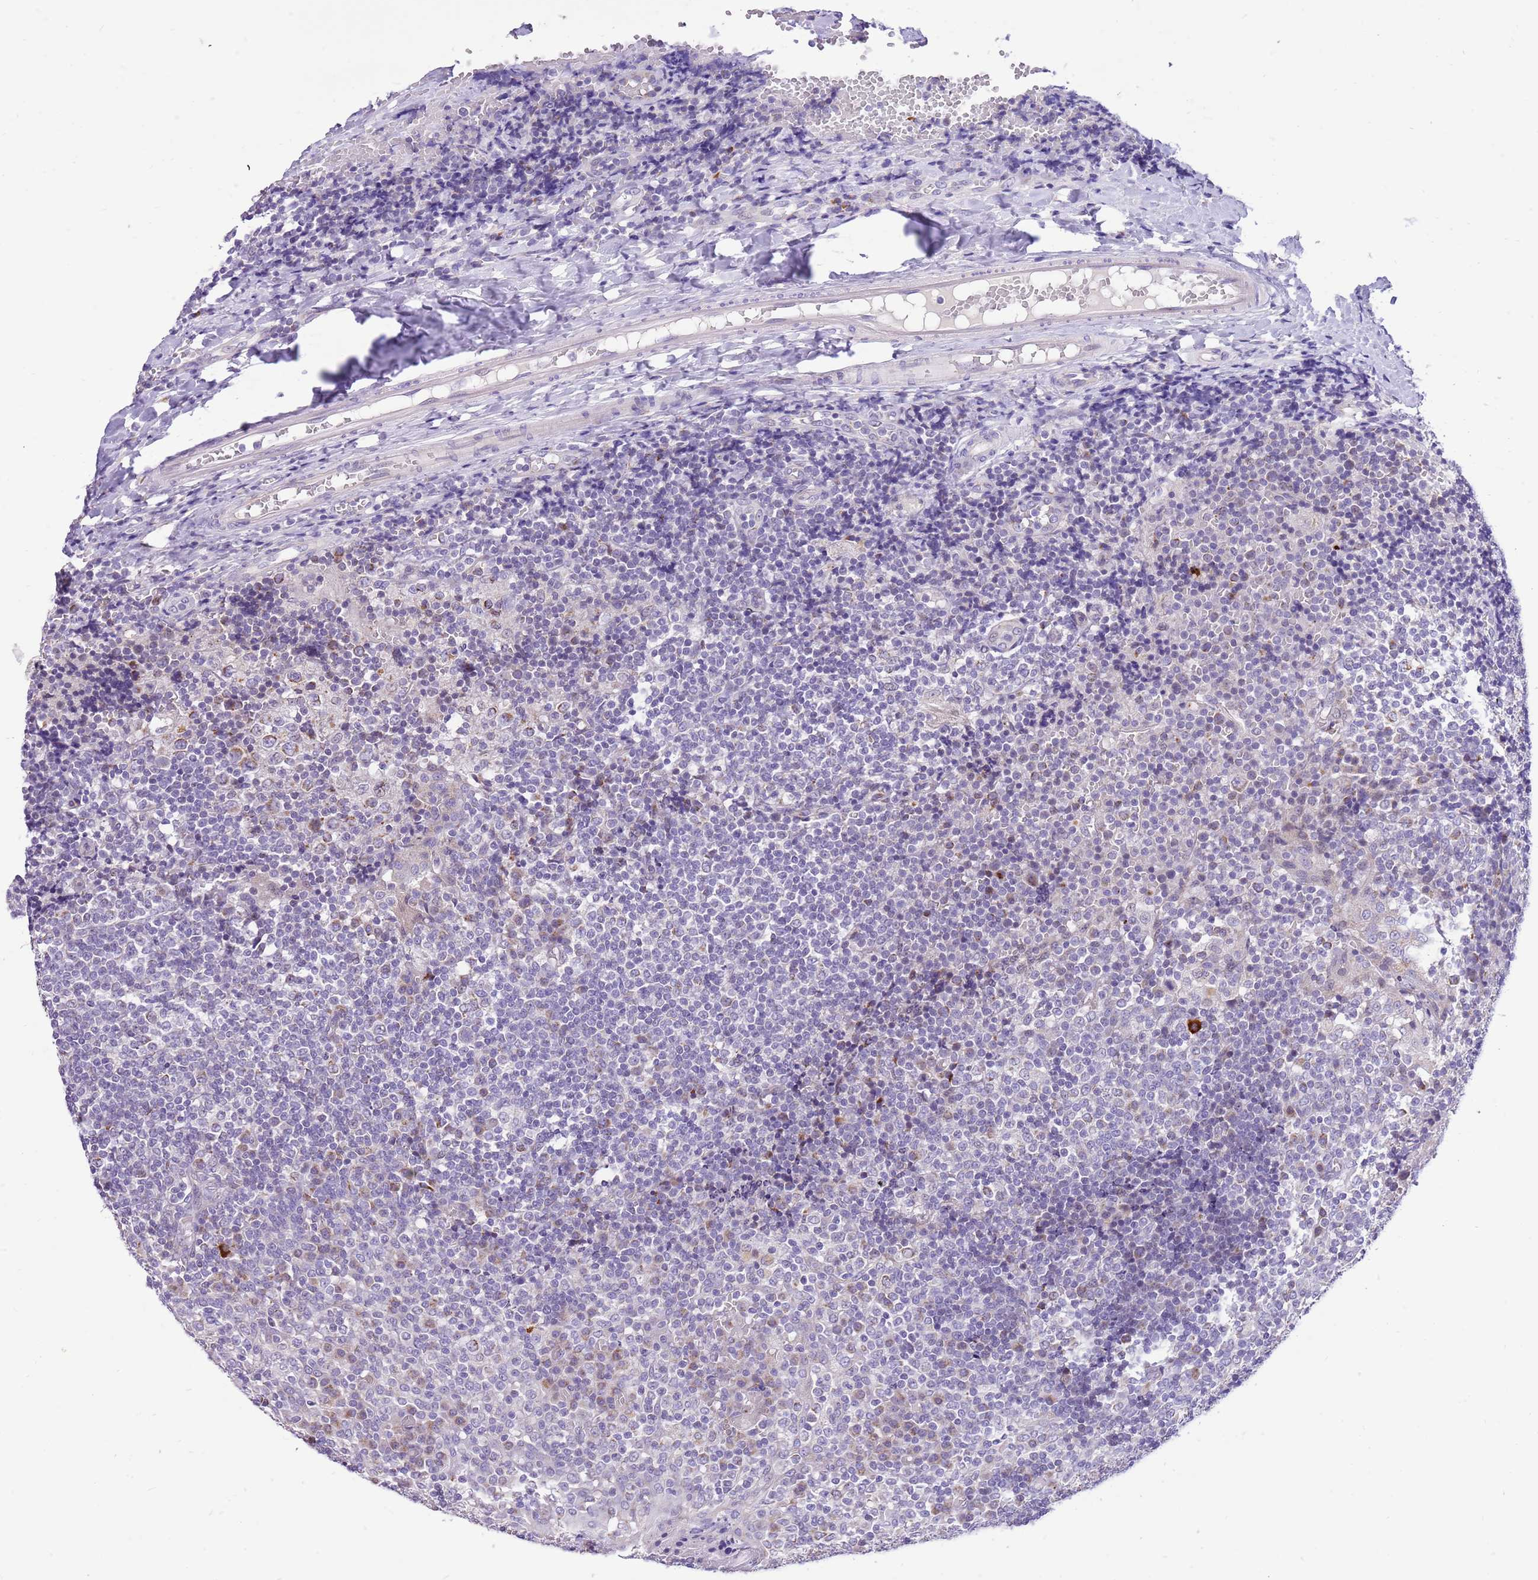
{"staining": {"intensity": "moderate", "quantity": "25%-75%", "location": "cytoplasmic/membranous"}, "tissue": "tonsil", "cell_type": "Germinal center cells", "image_type": "normal", "snomed": [{"axis": "morphology", "description": "Normal tissue, NOS"}, {"axis": "topography", "description": "Tonsil"}], "caption": "A micrograph showing moderate cytoplasmic/membranous staining in approximately 25%-75% of germinal center cells in benign tonsil, as visualized by brown immunohistochemical staining.", "gene": "COX17", "patient": {"sex": "female", "age": 19}}